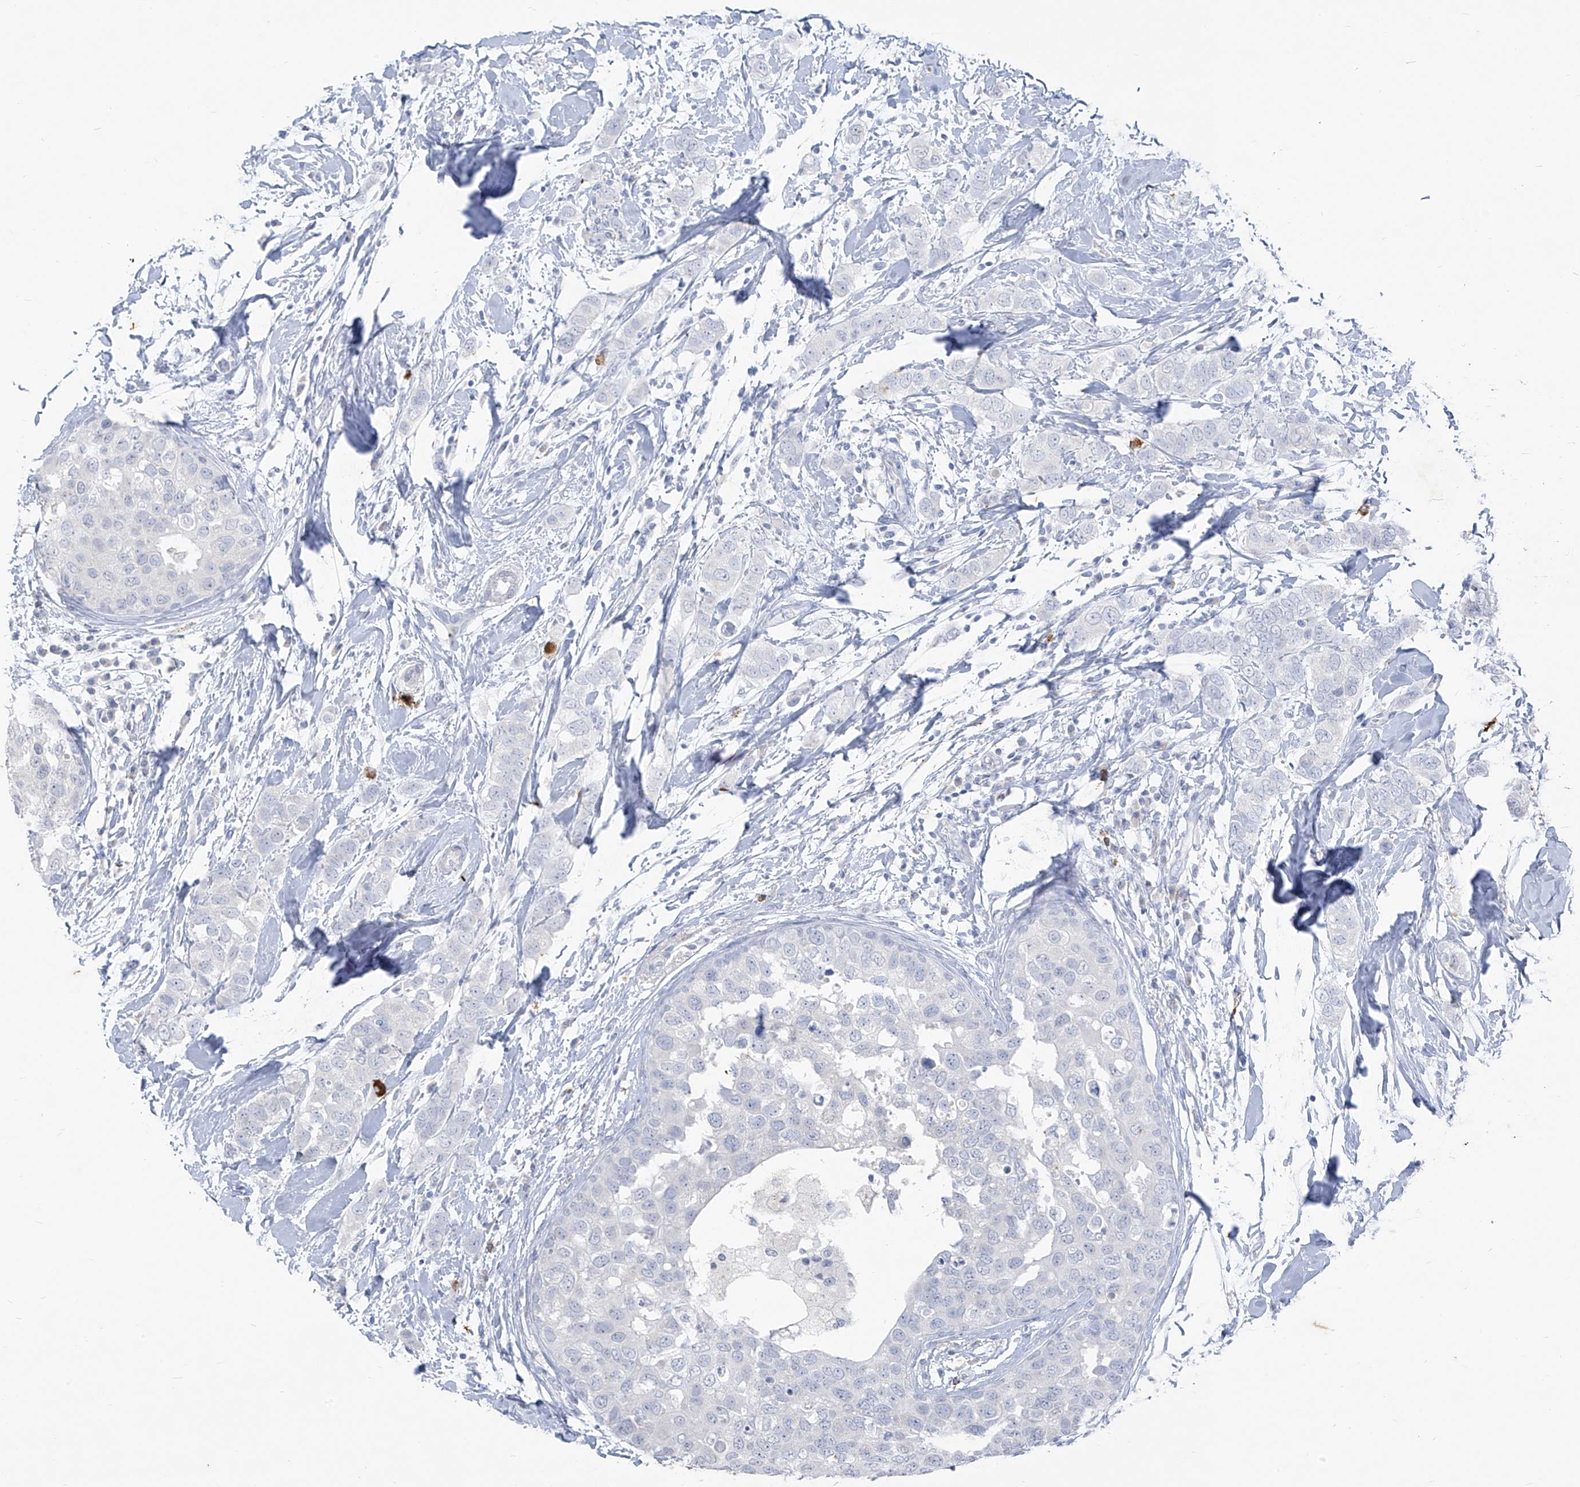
{"staining": {"intensity": "negative", "quantity": "none", "location": "none"}, "tissue": "breast cancer", "cell_type": "Tumor cells", "image_type": "cancer", "snomed": [{"axis": "morphology", "description": "Duct carcinoma"}, {"axis": "topography", "description": "Breast"}], "caption": "An image of human breast cancer is negative for staining in tumor cells. Brightfield microscopy of immunohistochemistry (IHC) stained with DAB (3,3'-diaminobenzidine) (brown) and hematoxylin (blue), captured at high magnification.", "gene": "CX3CR1", "patient": {"sex": "female", "age": 50}}